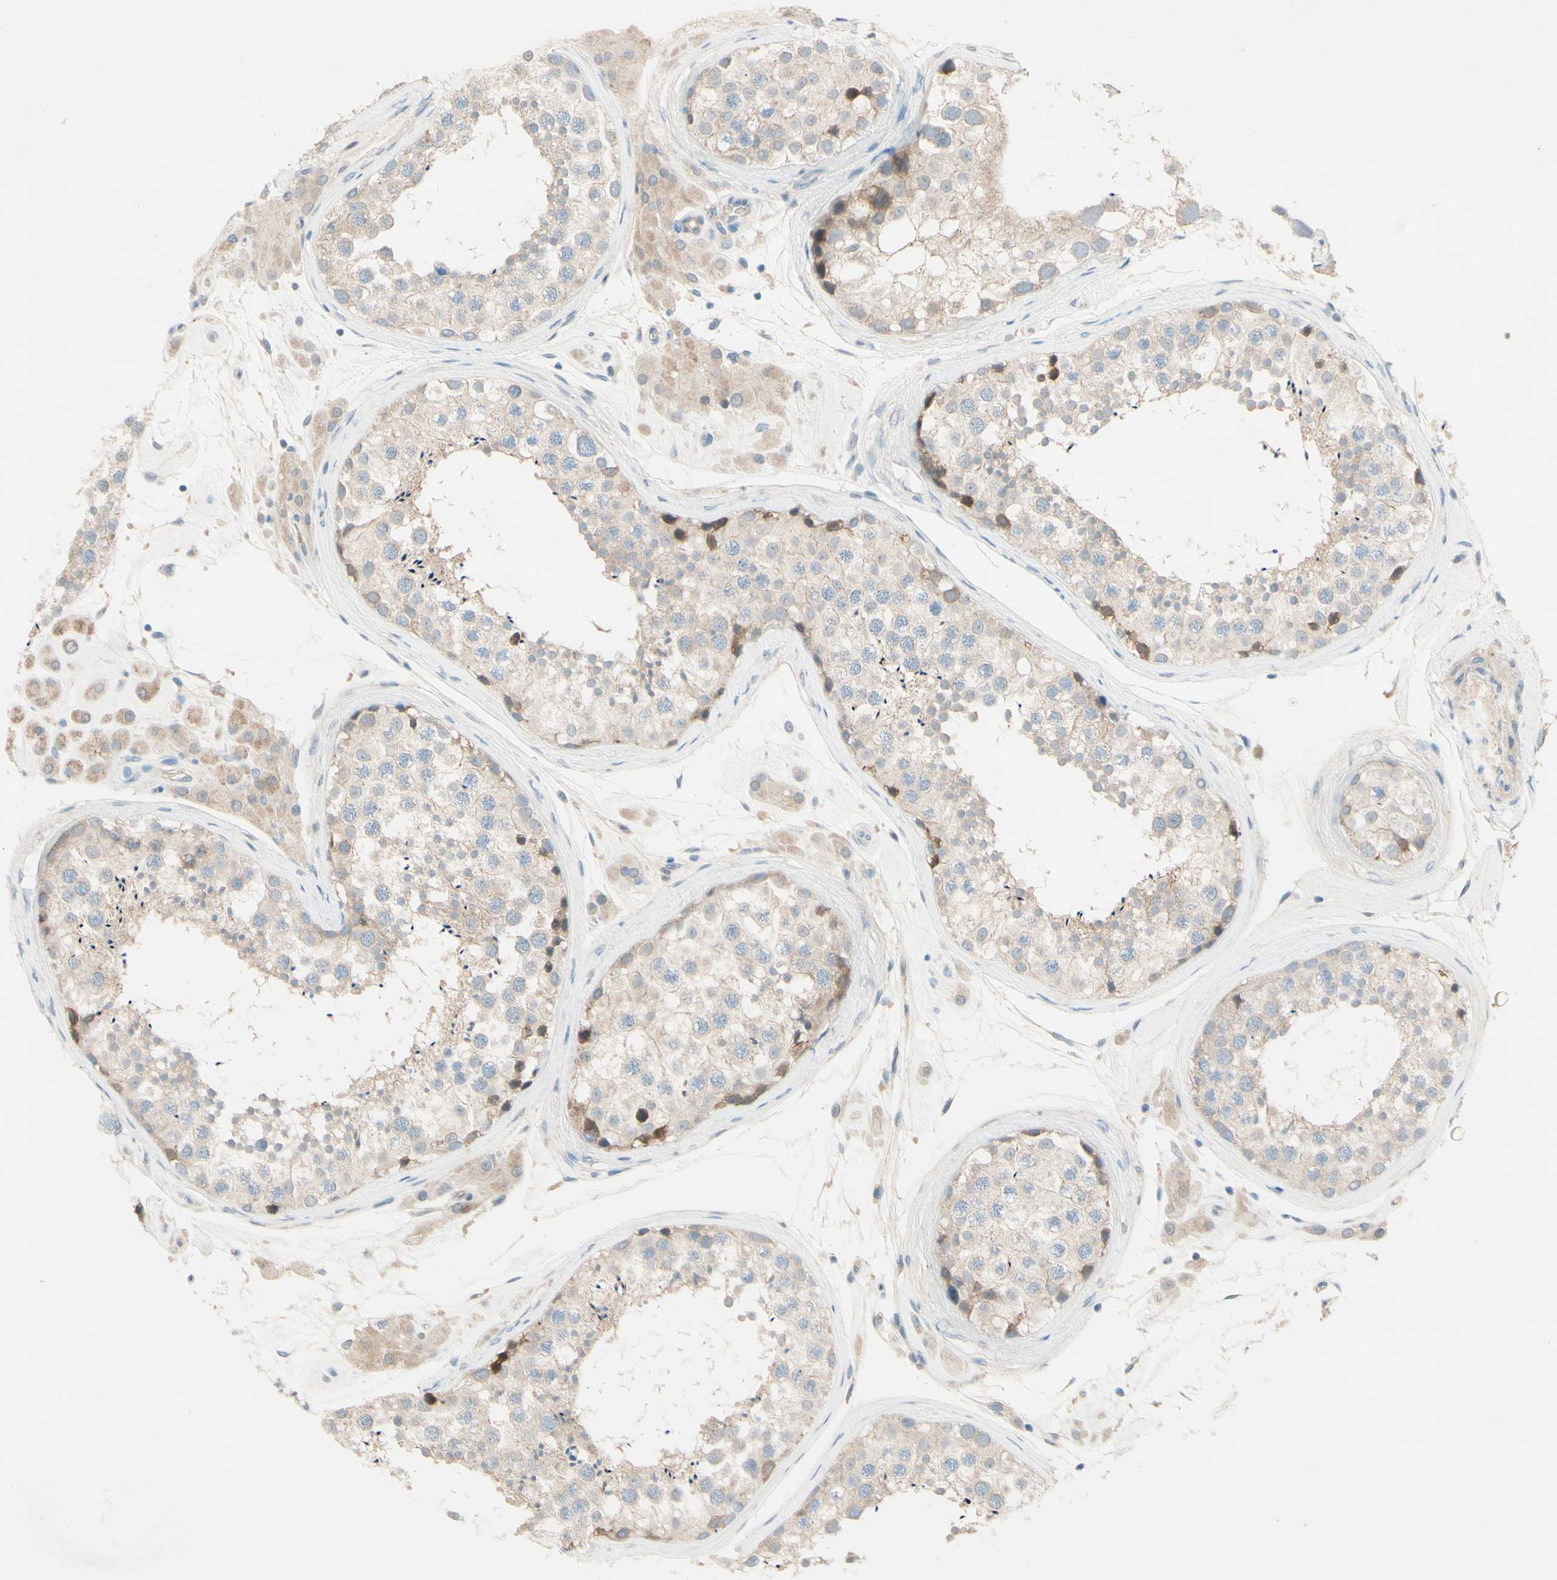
{"staining": {"intensity": "weak", "quantity": ">75%", "location": "cytoplasmic/membranous"}, "tissue": "testis", "cell_type": "Cells in seminiferous ducts", "image_type": "normal", "snomed": [{"axis": "morphology", "description": "Normal tissue, NOS"}, {"axis": "topography", "description": "Testis"}], "caption": "Testis stained with DAB (3,3'-diaminobenzidine) immunohistochemistry reveals low levels of weak cytoplasmic/membranous positivity in approximately >75% of cells in seminiferous ducts.", "gene": "IL2", "patient": {"sex": "male", "age": 46}}